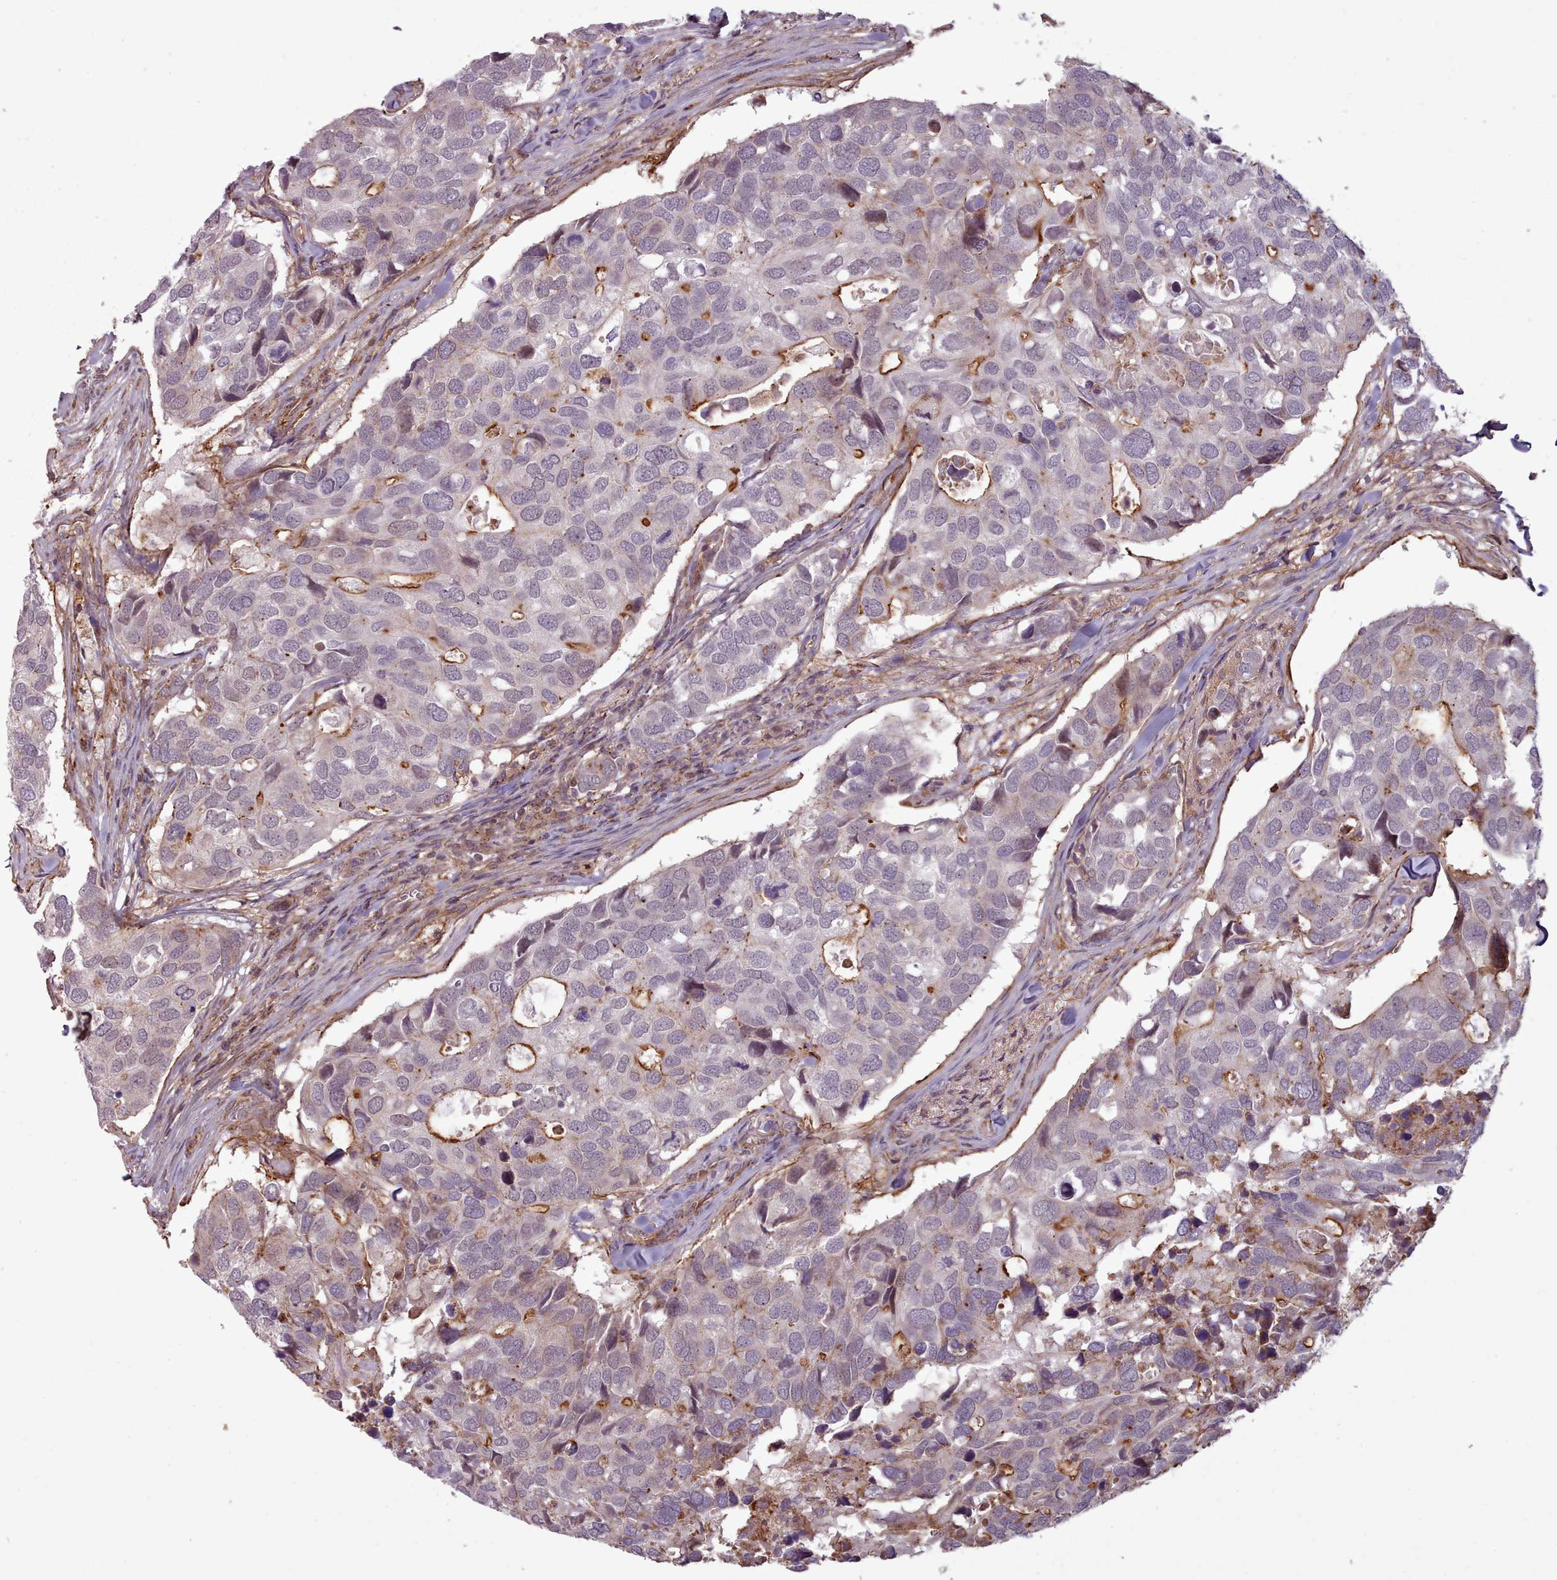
{"staining": {"intensity": "moderate", "quantity": "<25%", "location": "cytoplasmic/membranous"}, "tissue": "breast cancer", "cell_type": "Tumor cells", "image_type": "cancer", "snomed": [{"axis": "morphology", "description": "Duct carcinoma"}, {"axis": "topography", "description": "Breast"}], "caption": "Breast cancer stained with a protein marker shows moderate staining in tumor cells.", "gene": "ZMYM4", "patient": {"sex": "female", "age": 83}}